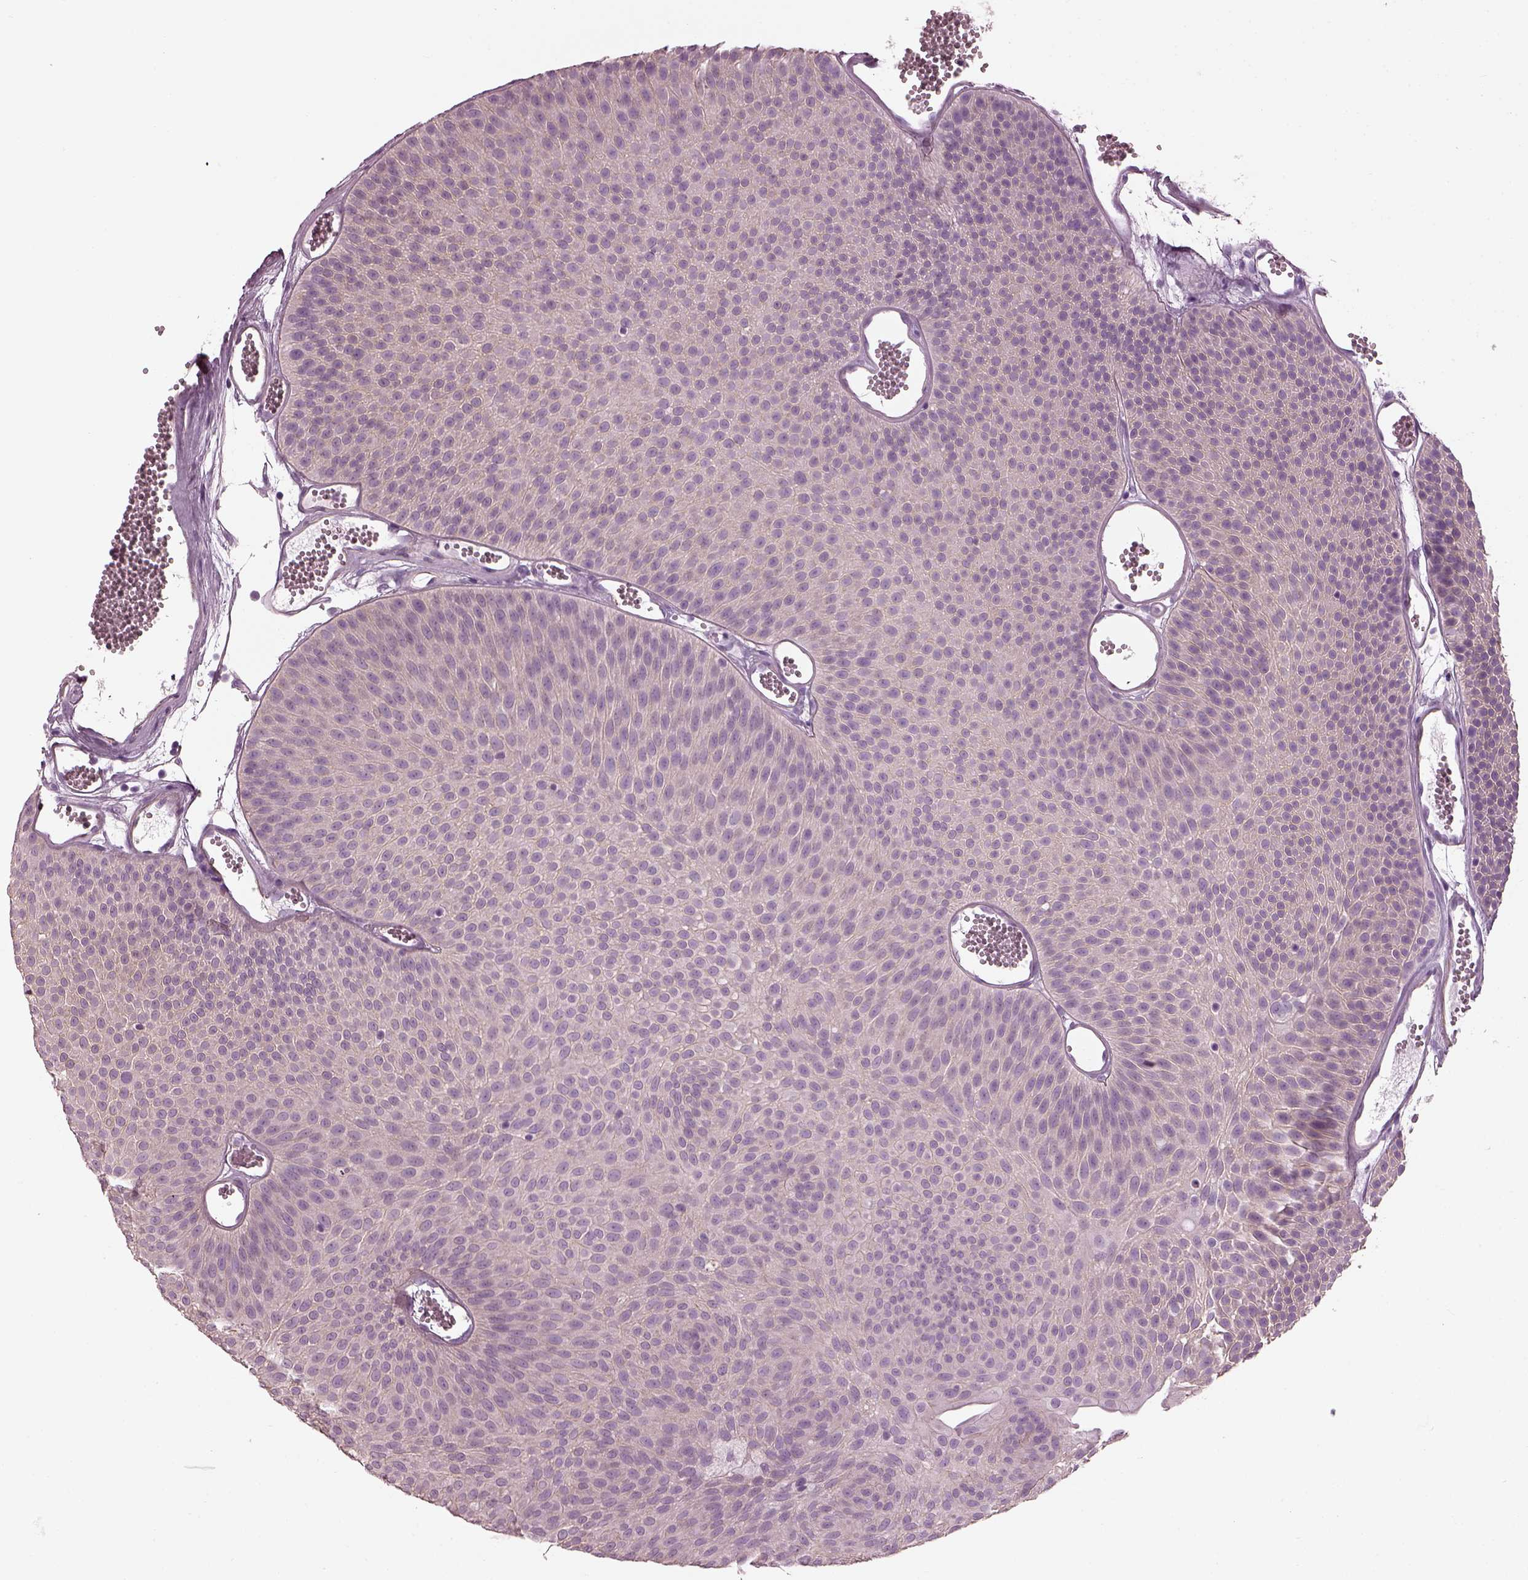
{"staining": {"intensity": "negative", "quantity": "none", "location": "none"}, "tissue": "urothelial cancer", "cell_type": "Tumor cells", "image_type": "cancer", "snomed": [{"axis": "morphology", "description": "Urothelial carcinoma, Low grade"}, {"axis": "topography", "description": "Urinary bladder"}], "caption": "The immunohistochemistry photomicrograph has no significant staining in tumor cells of low-grade urothelial carcinoma tissue.", "gene": "BFSP1", "patient": {"sex": "male", "age": 52}}